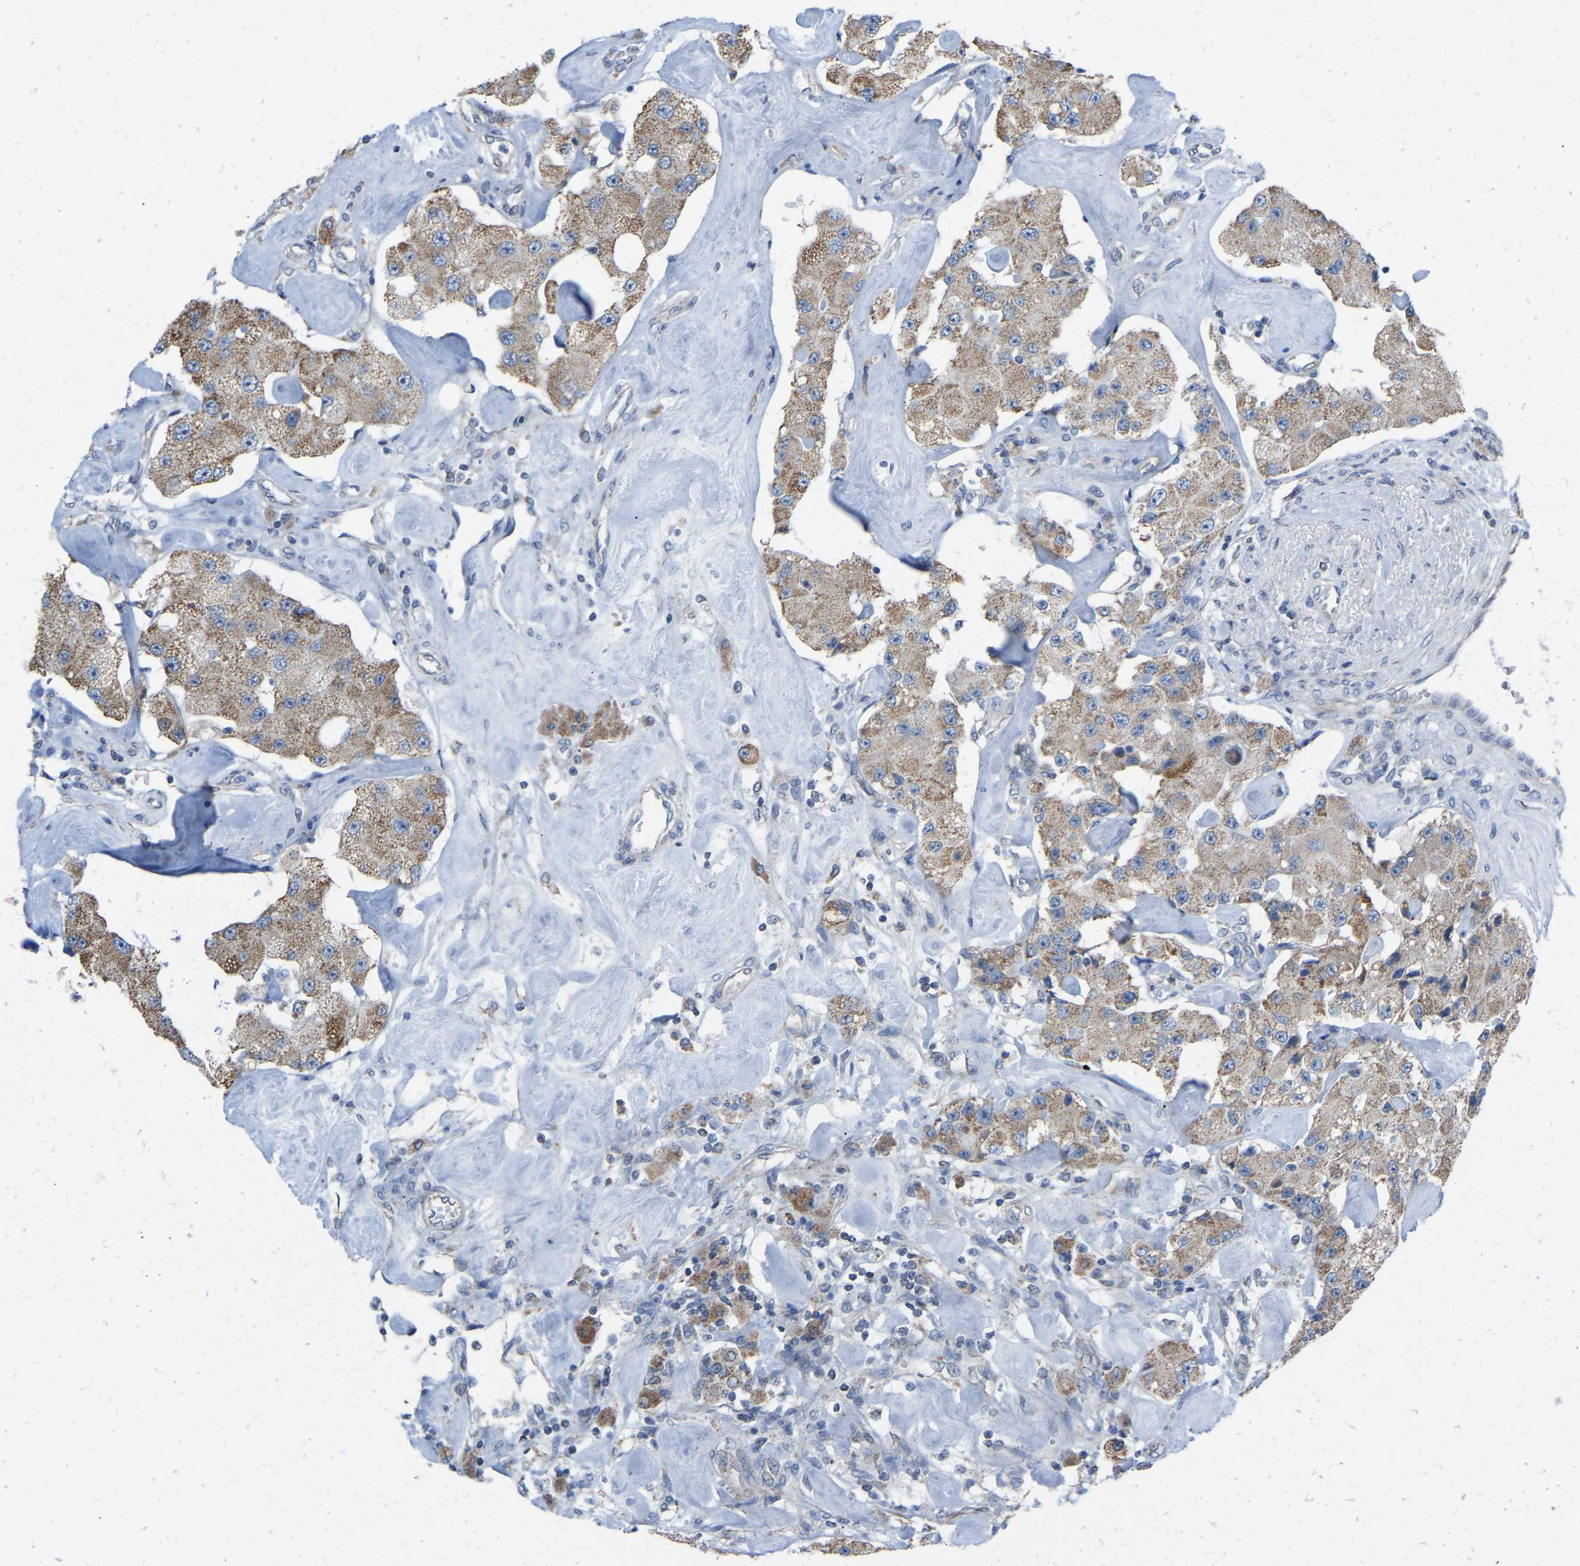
{"staining": {"intensity": "moderate", "quantity": ">75%", "location": "cytoplasmic/membranous"}, "tissue": "carcinoid", "cell_type": "Tumor cells", "image_type": "cancer", "snomed": [{"axis": "morphology", "description": "Carcinoid, malignant, NOS"}, {"axis": "topography", "description": "Pancreas"}], "caption": "An image of human carcinoid (malignant) stained for a protein displays moderate cytoplasmic/membranous brown staining in tumor cells. Immunohistochemistry stains the protein of interest in brown and the nuclei are stained blue.", "gene": "BCL10", "patient": {"sex": "male", "age": 41}}